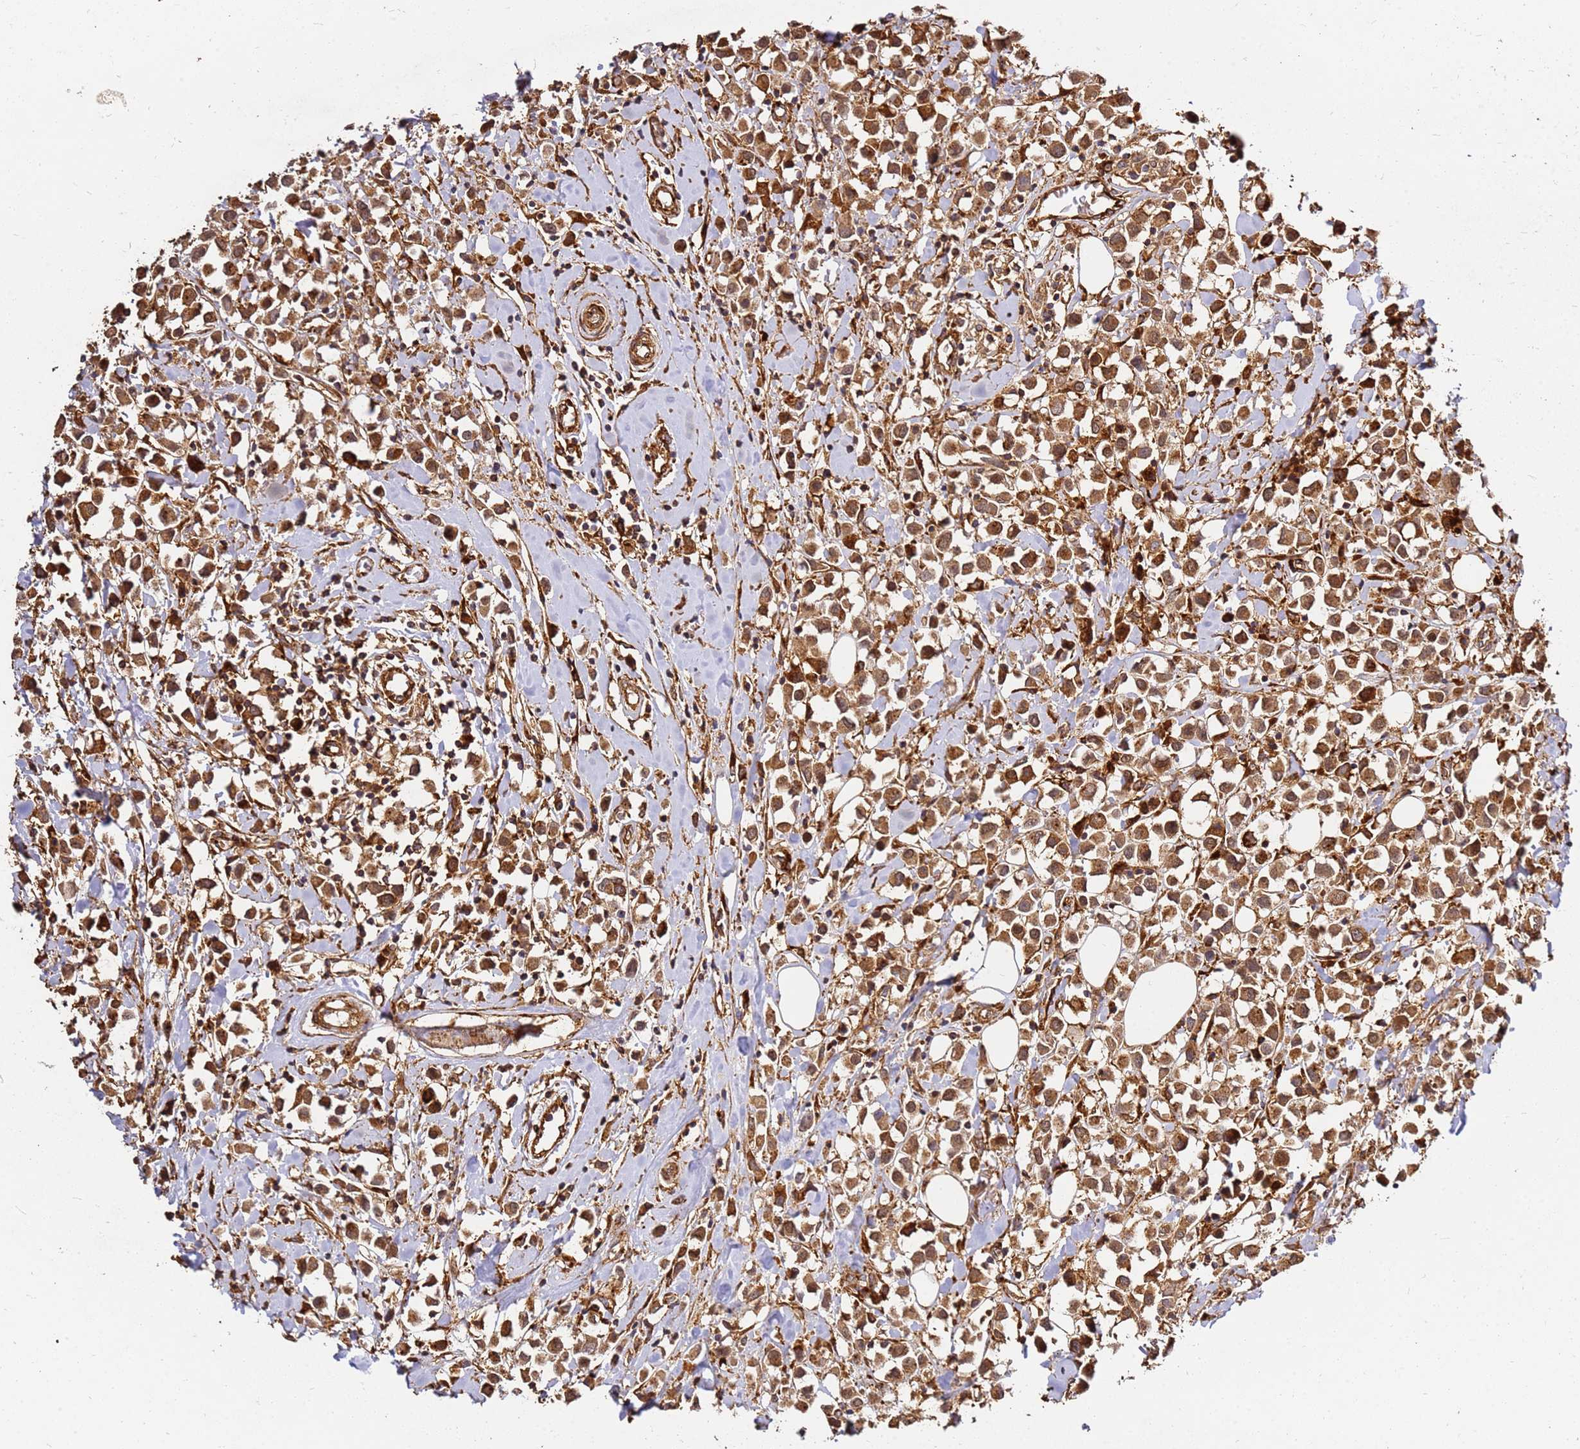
{"staining": {"intensity": "moderate", "quantity": ">75%", "location": "cytoplasmic/membranous"}, "tissue": "breast cancer", "cell_type": "Tumor cells", "image_type": "cancer", "snomed": [{"axis": "morphology", "description": "Duct carcinoma"}, {"axis": "topography", "description": "Breast"}], "caption": "Immunohistochemistry of human breast cancer (intraductal carcinoma) exhibits medium levels of moderate cytoplasmic/membranous expression in about >75% of tumor cells.", "gene": "DVL3", "patient": {"sex": "female", "age": 61}}